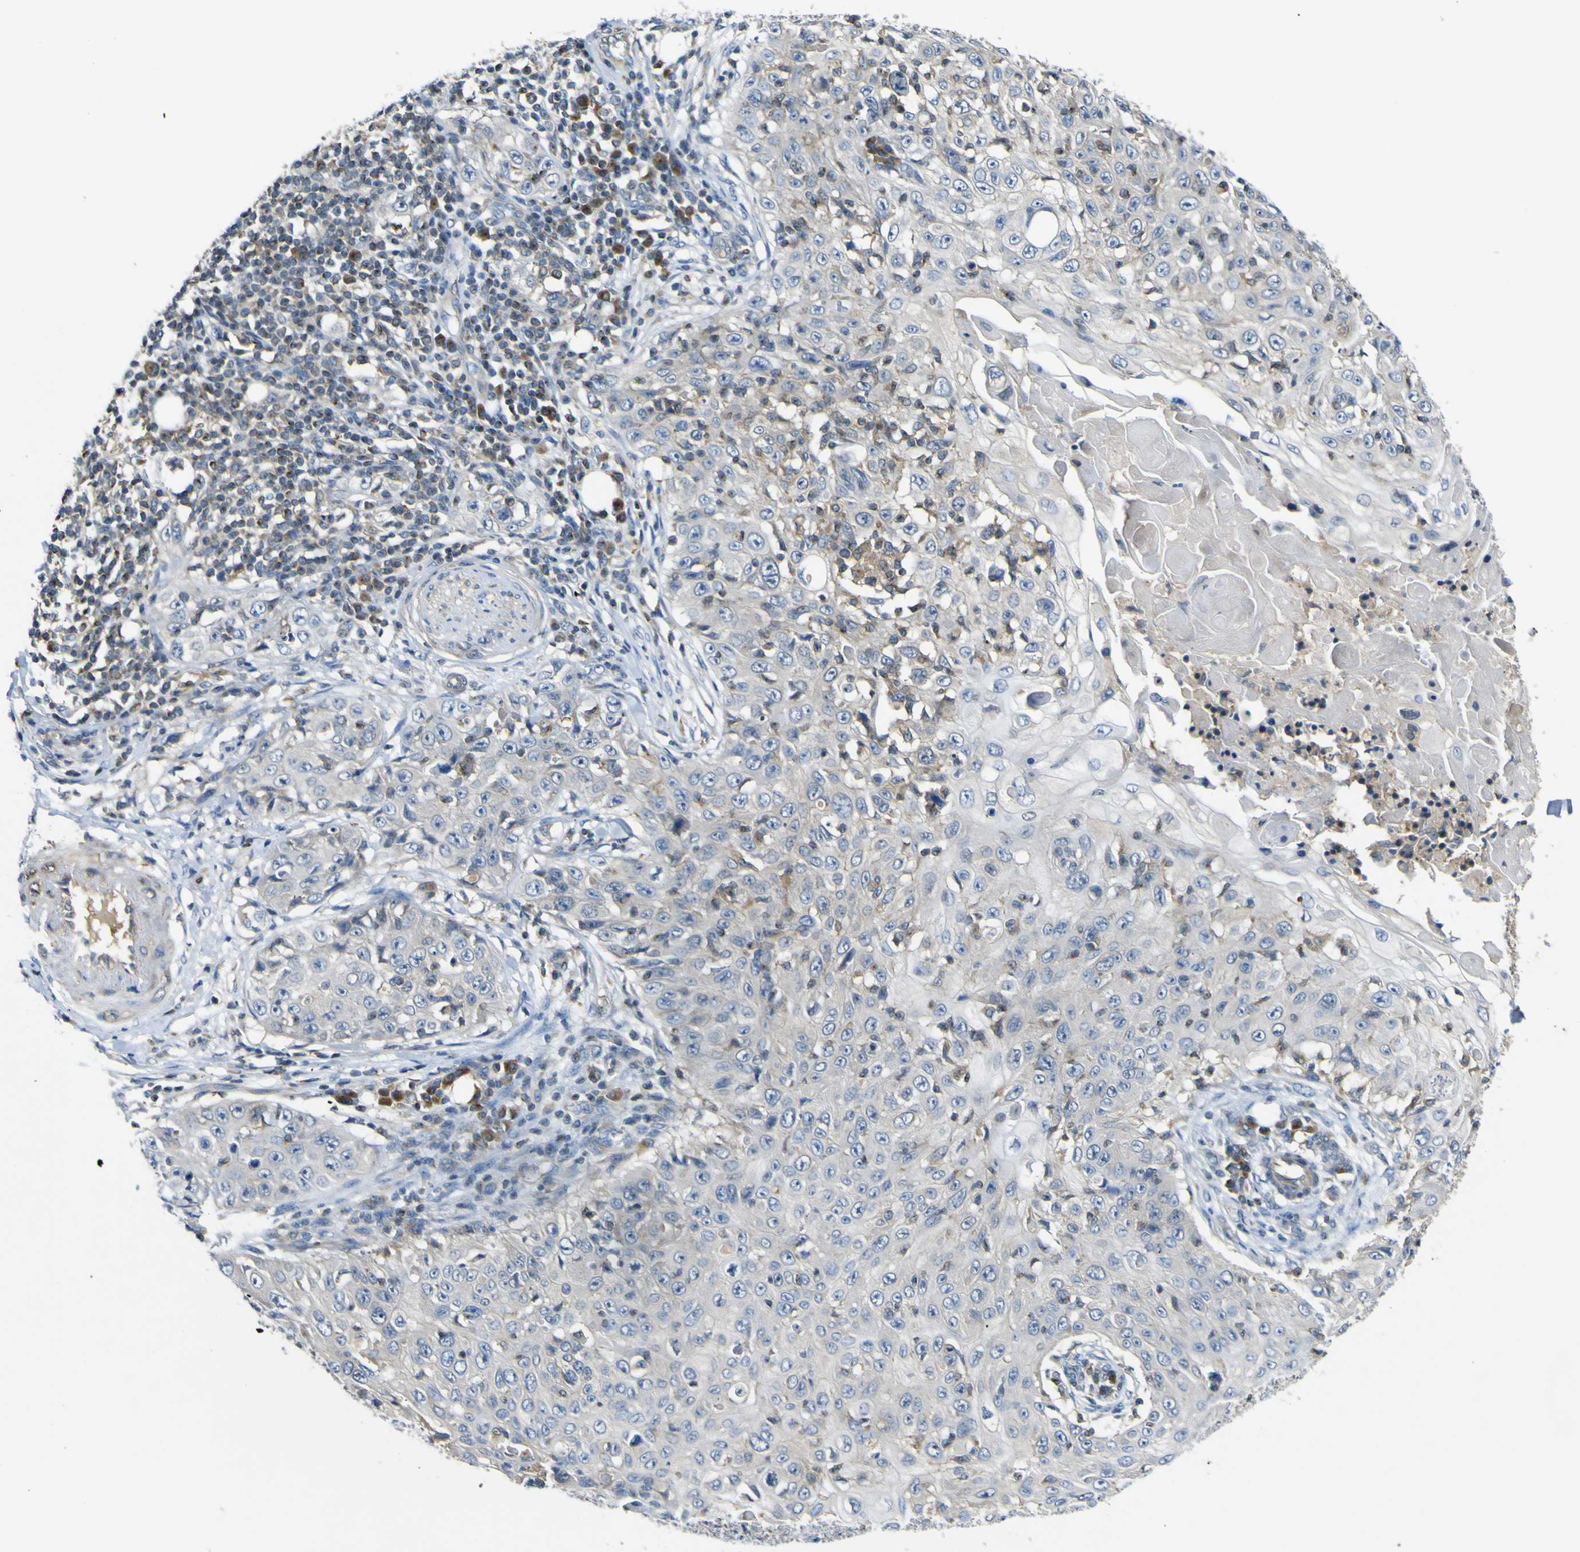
{"staining": {"intensity": "negative", "quantity": "none", "location": "none"}, "tissue": "skin cancer", "cell_type": "Tumor cells", "image_type": "cancer", "snomed": [{"axis": "morphology", "description": "Squamous cell carcinoma, NOS"}, {"axis": "topography", "description": "Skin"}], "caption": "Immunohistochemical staining of human skin cancer (squamous cell carcinoma) shows no significant positivity in tumor cells.", "gene": "EML2", "patient": {"sex": "male", "age": 86}}